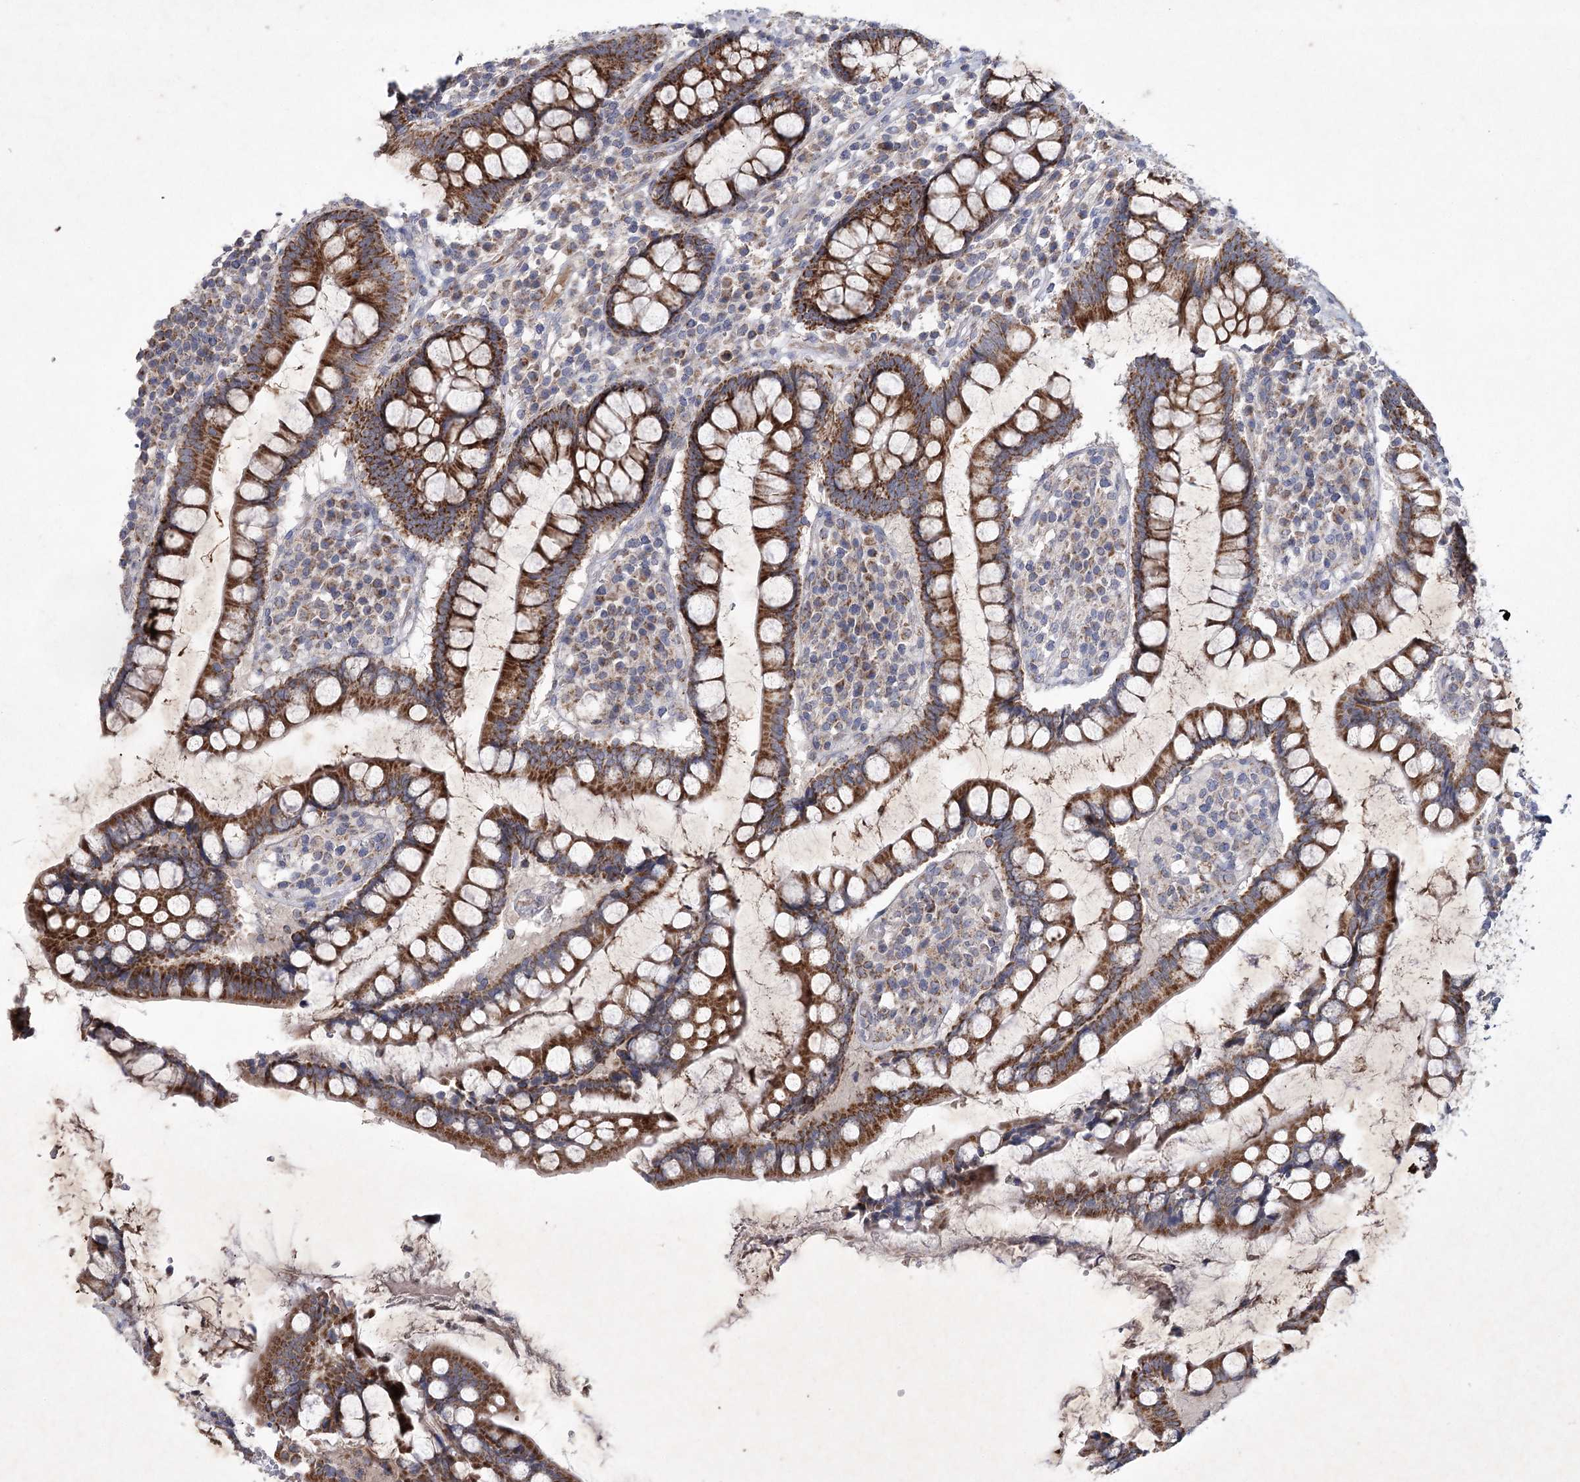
{"staining": {"intensity": "weak", "quantity": ">75%", "location": "cytoplasmic/membranous"}, "tissue": "colon", "cell_type": "Endothelial cells", "image_type": "normal", "snomed": [{"axis": "morphology", "description": "Normal tissue, NOS"}, {"axis": "topography", "description": "Colon"}], "caption": "Benign colon was stained to show a protein in brown. There is low levels of weak cytoplasmic/membranous expression in approximately >75% of endothelial cells. (DAB (3,3'-diaminobenzidine) IHC, brown staining for protein, blue staining for nuclei).", "gene": "MRPL44", "patient": {"sex": "female", "age": 79}}